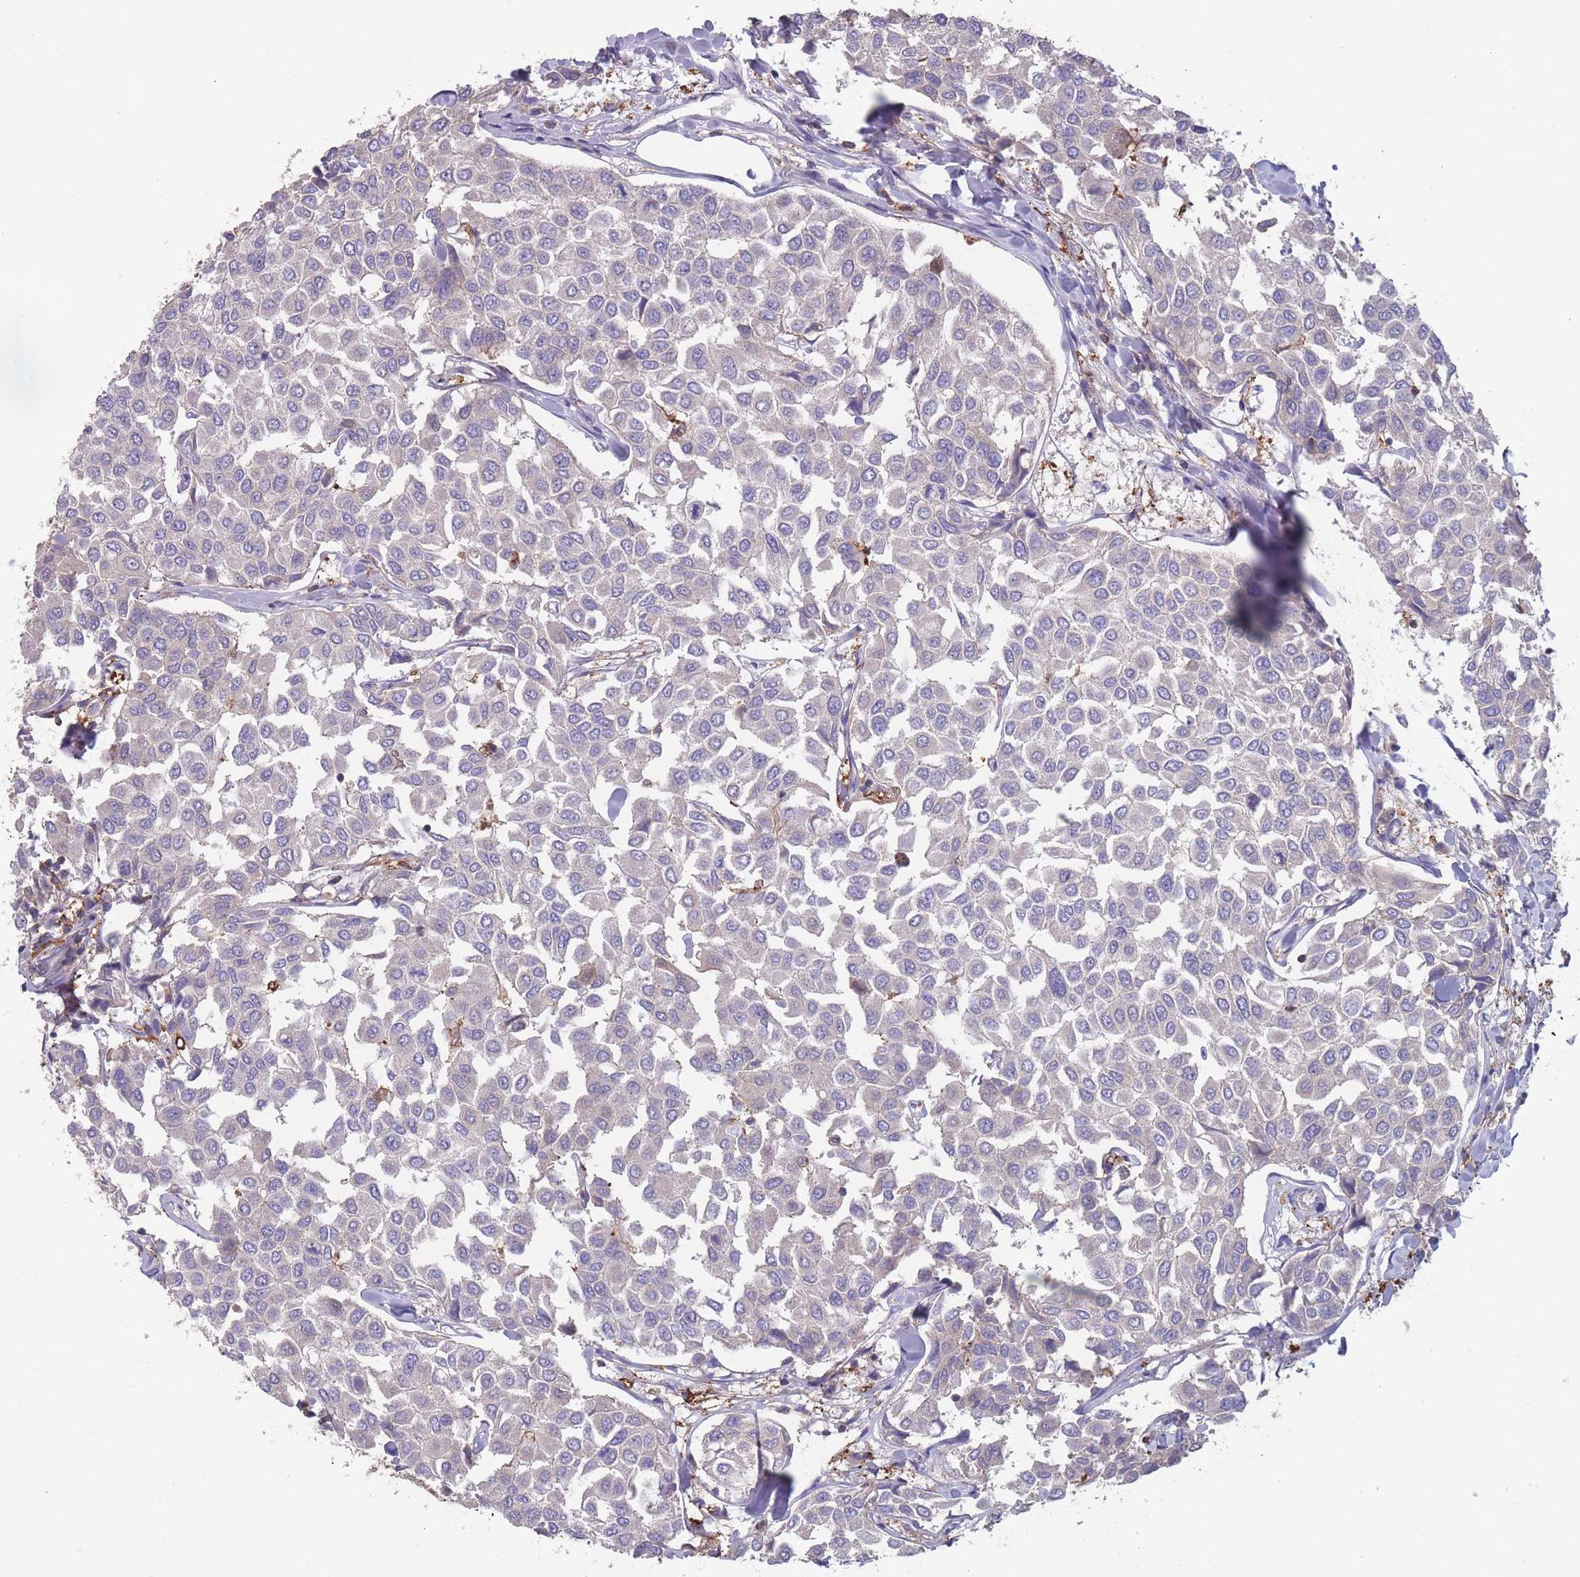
{"staining": {"intensity": "negative", "quantity": "none", "location": "none"}, "tissue": "breast cancer", "cell_type": "Tumor cells", "image_type": "cancer", "snomed": [{"axis": "morphology", "description": "Duct carcinoma"}, {"axis": "topography", "description": "Breast"}], "caption": "Human breast cancer stained for a protein using IHC shows no staining in tumor cells.", "gene": "CD33", "patient": {"sex": "female", "age": 55}}